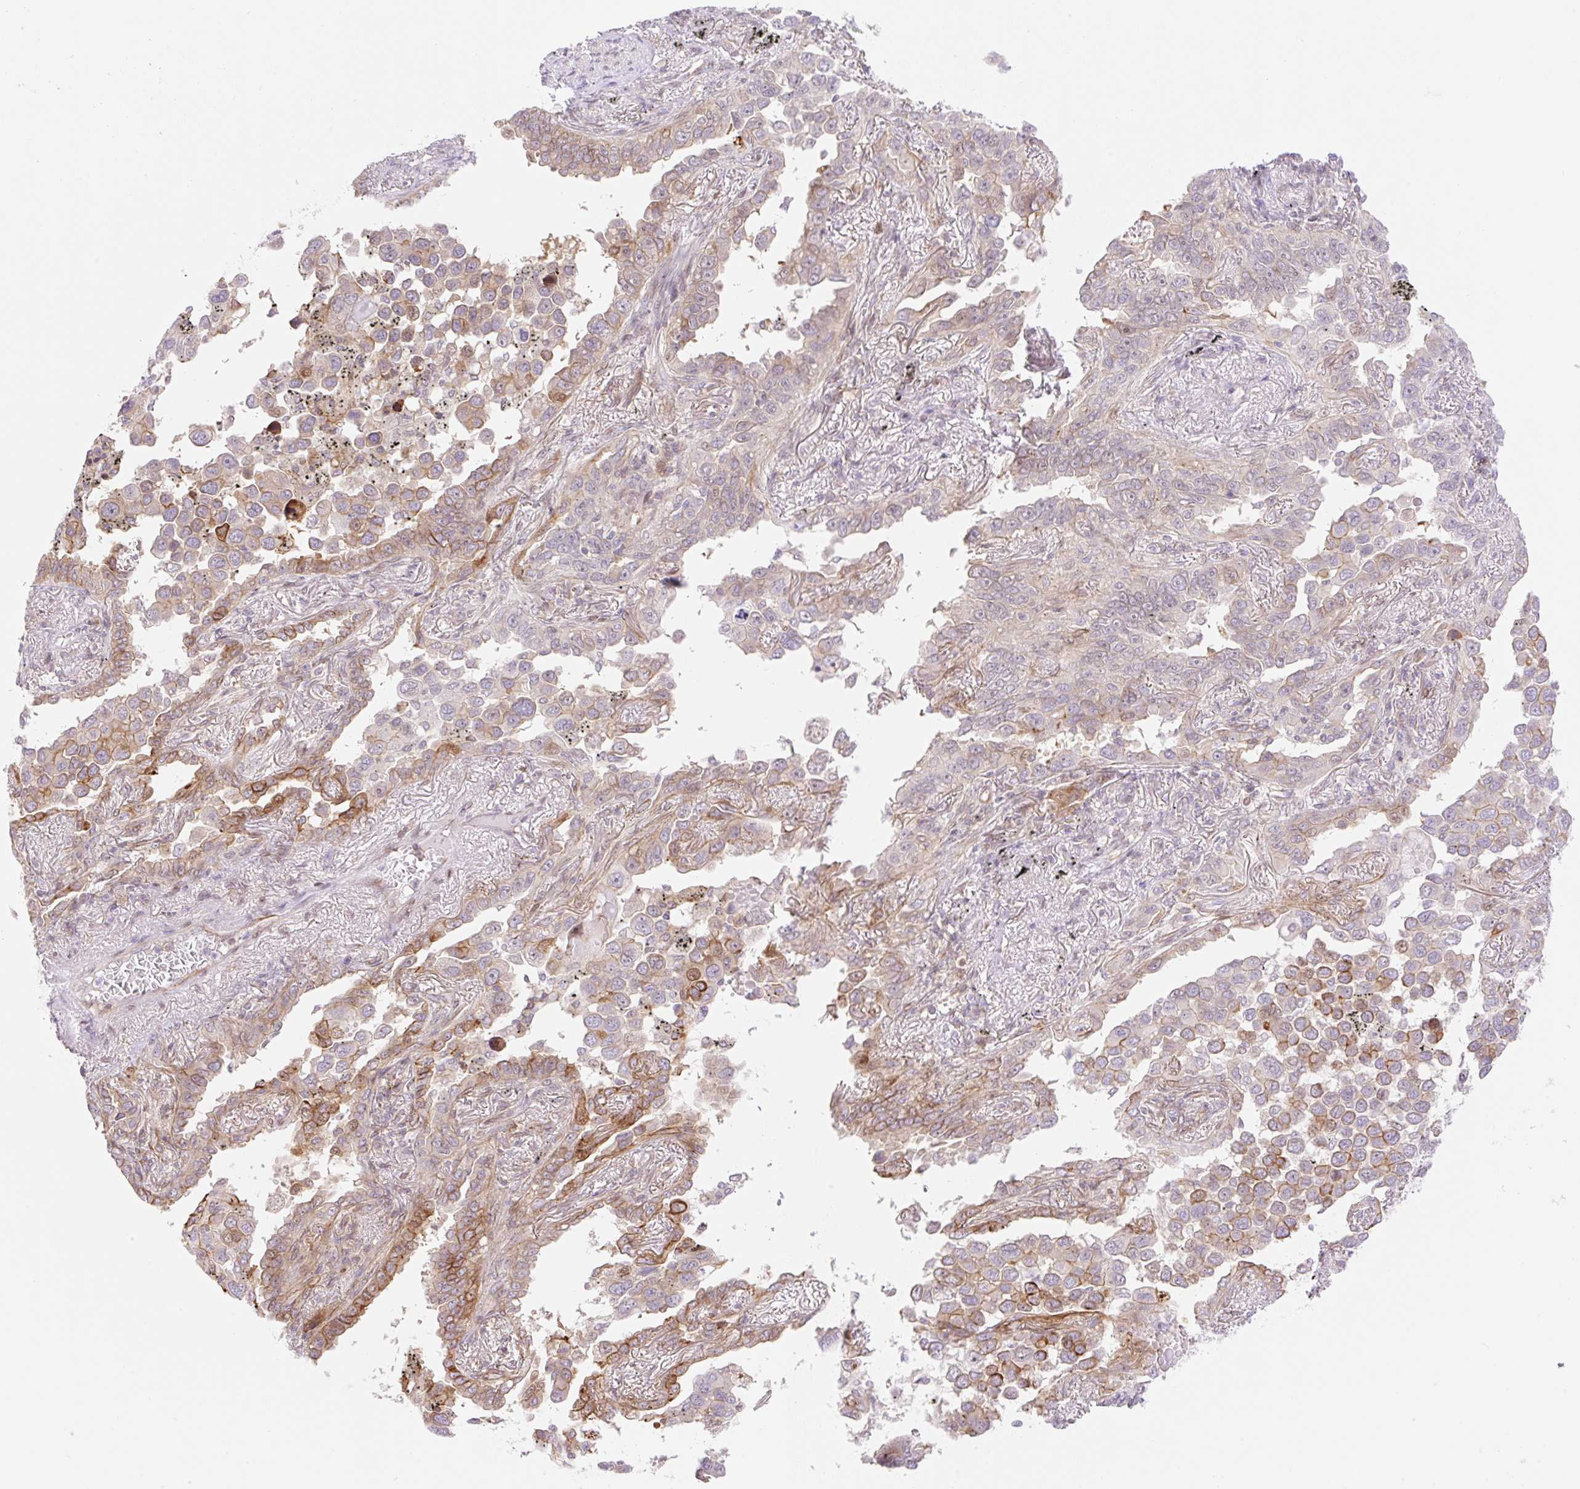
{"staining": {"intensity": "moderate", "quantity": "<25%", "location": "cytoplasmic/membranous"}, "tissue": "lung cancer", "cell_type": "Tumor cells", "image_type": "cancer", "snomed": [{"axis": "morphology", "description": "Adenocarcinoma, NOS"}, {"axis": "topography", "description": "Lung"}], "caption": "The micrograph shows staining of lung adenocarcinoma, revealing moderate cytoplasmic/membranous protein positivity (brown color) within tumor cells. (DAB = brown stain, brightfield microscopy at high magnification).", "gene": "ZFP41", "patient": {"sex": "male", "age": 67}}